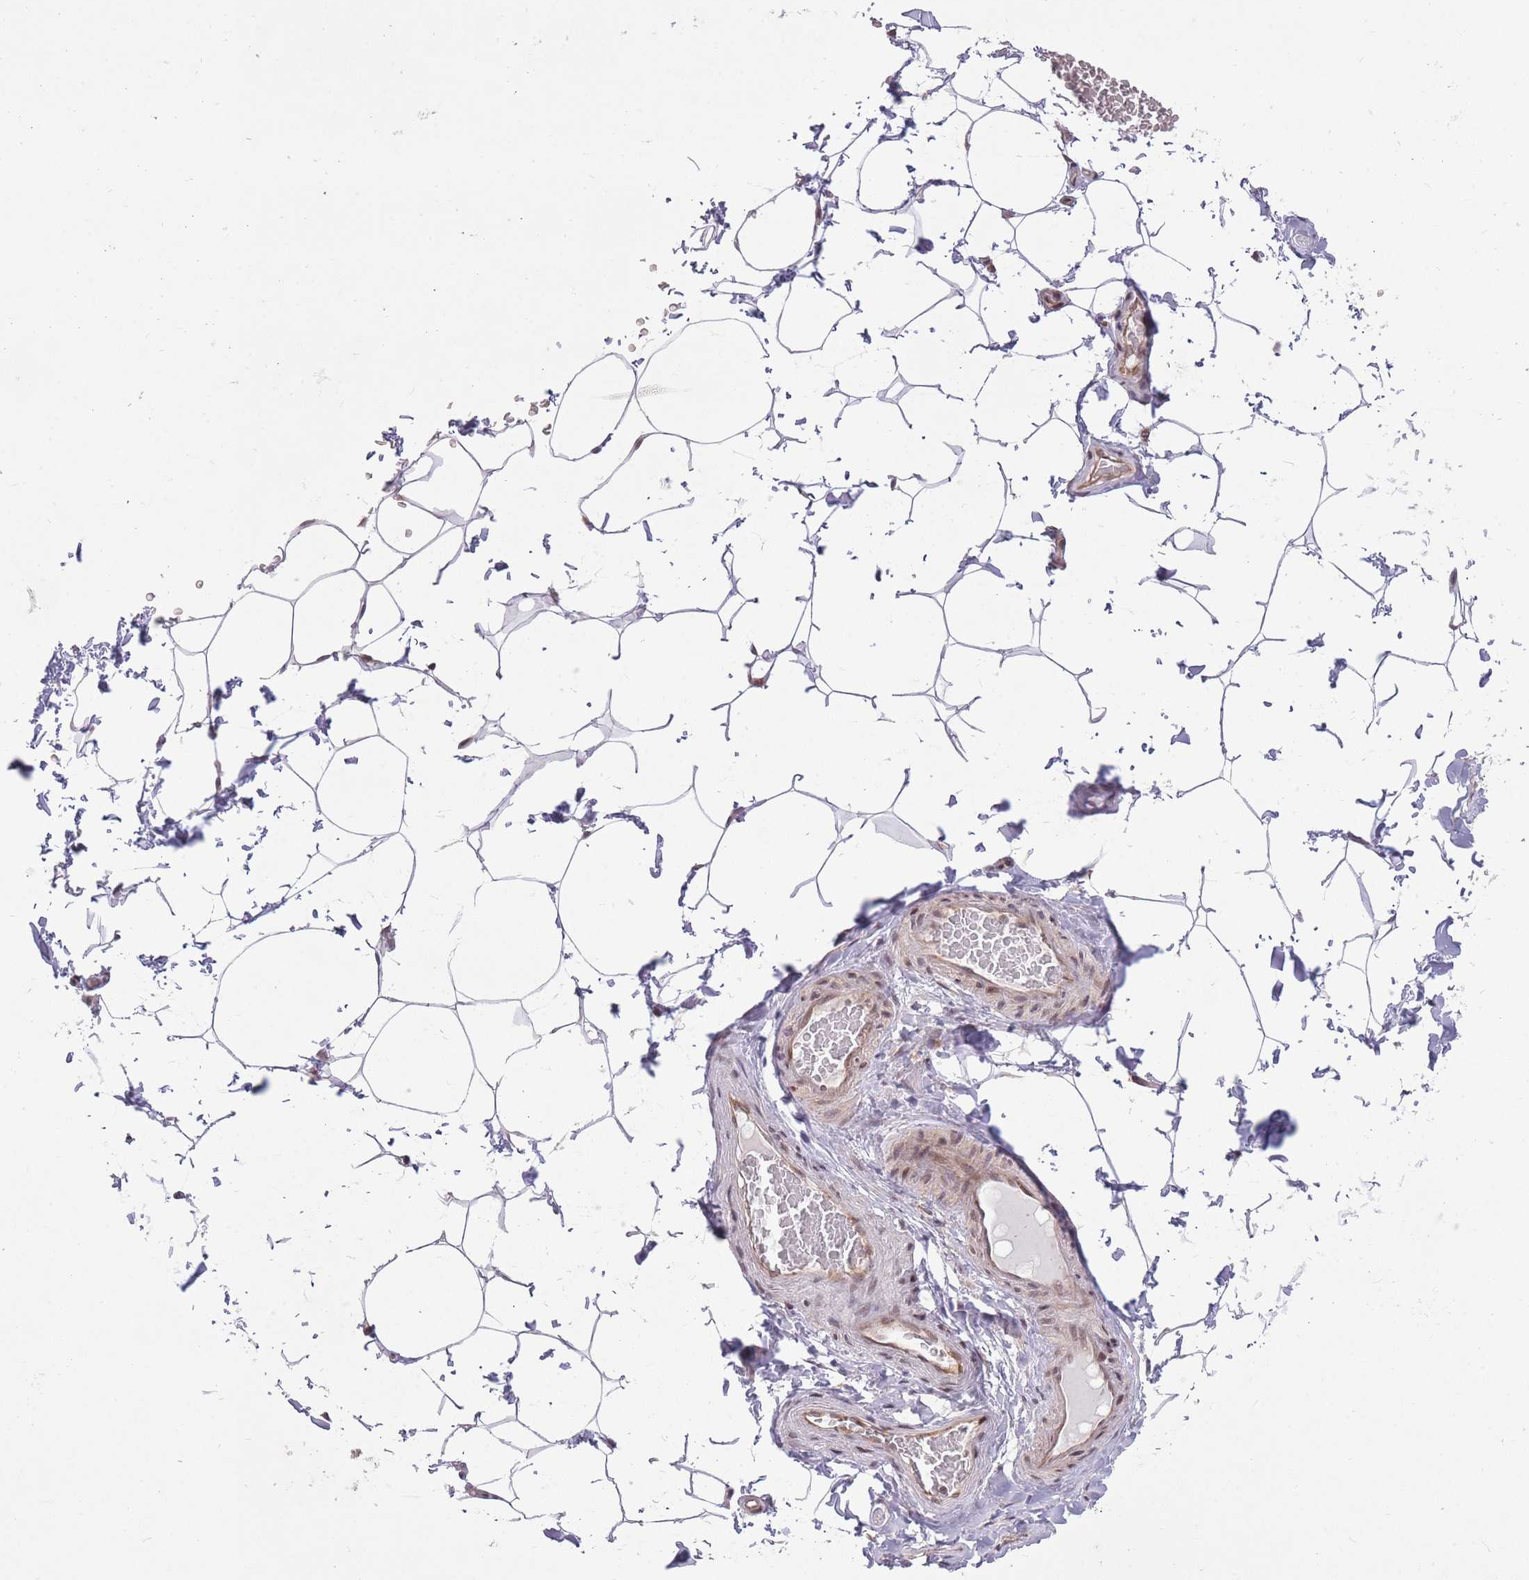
{"staining": {"intensity": "negative", "quantity": "none", "location": "none"}, "tissue": "adipose tissue", "cell_type": "Adipocytes", "image_type": "normal", "snomed": [{"axis": "morphology", "description": "Normal tissue, NOS"}, {"axis": "topography", "description": "Soft tissue"}, {"axis": "topography", "description": "Adipose tissue"}, {"axis": "topography", "description": "Vascular tissue"}, {"axis": "topography", "description": "Peripheral nerve tissue"}], "caption": "This is a micrograph of IHC staining of unremarkable adipose tissue, which shows no expression in adipocytes. (Brightfield microscopy of DAB (3,3'-diaminobenzidine) immunohistochemistry (IHC) at high magnification).", "gene": "DPYSL4", "patient": {"sex": "male", "age": 46}}